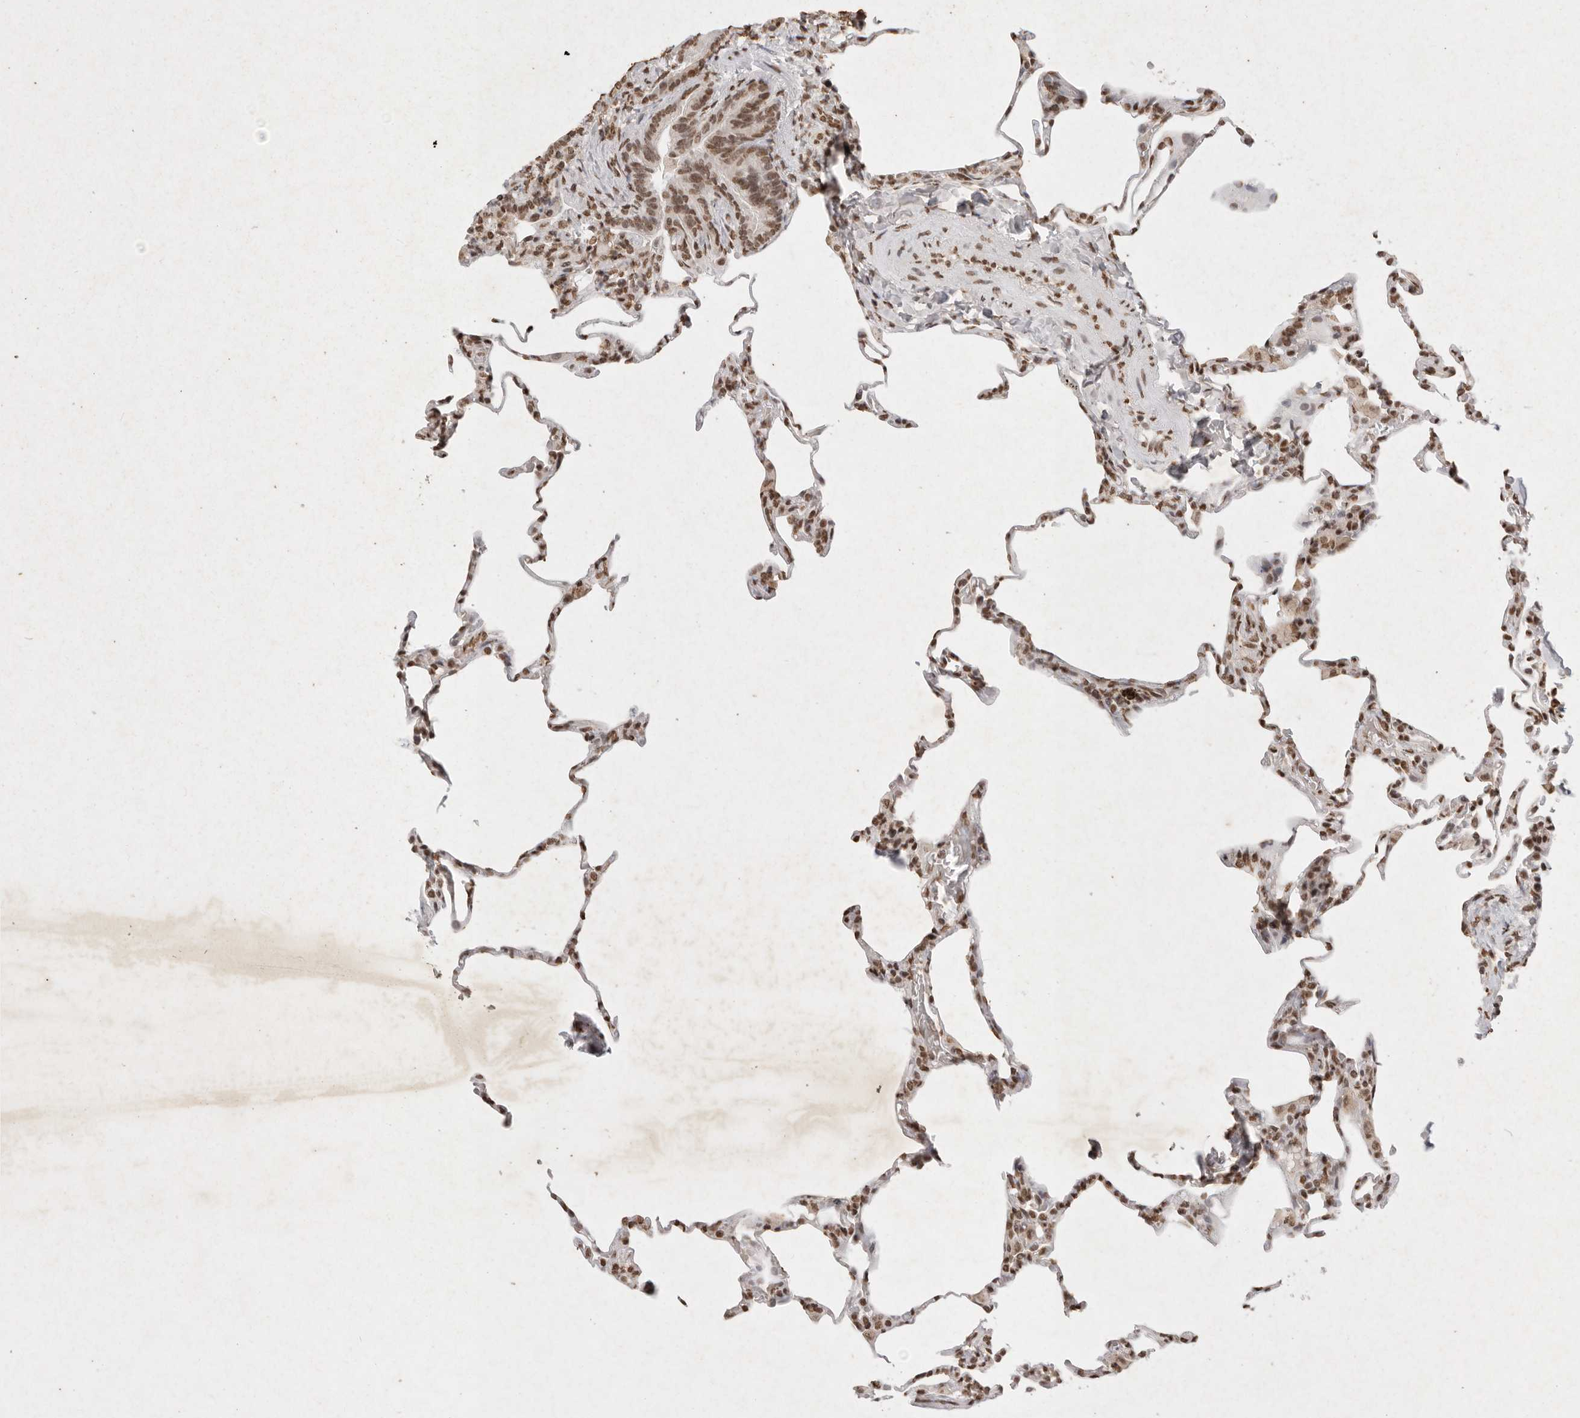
{"staining": {"intensity": "moderate", "quantity": "25%-75%", "location": "nuclear"}, "tissue": "lung", "cell_type": "Alveolar cells", "image_type": "normal", "snomed": [{"axis": "morphology", "description": "Normal tissue, NOS"}, {"axis": "topography", "description": "Lung"}], "caption": "Immunohistochemical staining of benign lung shows moderate nuclear protein expression in approximately 25%-75% of alveolar cells. (DAB (3,3'-diaminobenzidine) IHC with brightfield microscopy, high magnification).", "gene": "NKX3", "patient": {"sex": "male", "age": 20}}